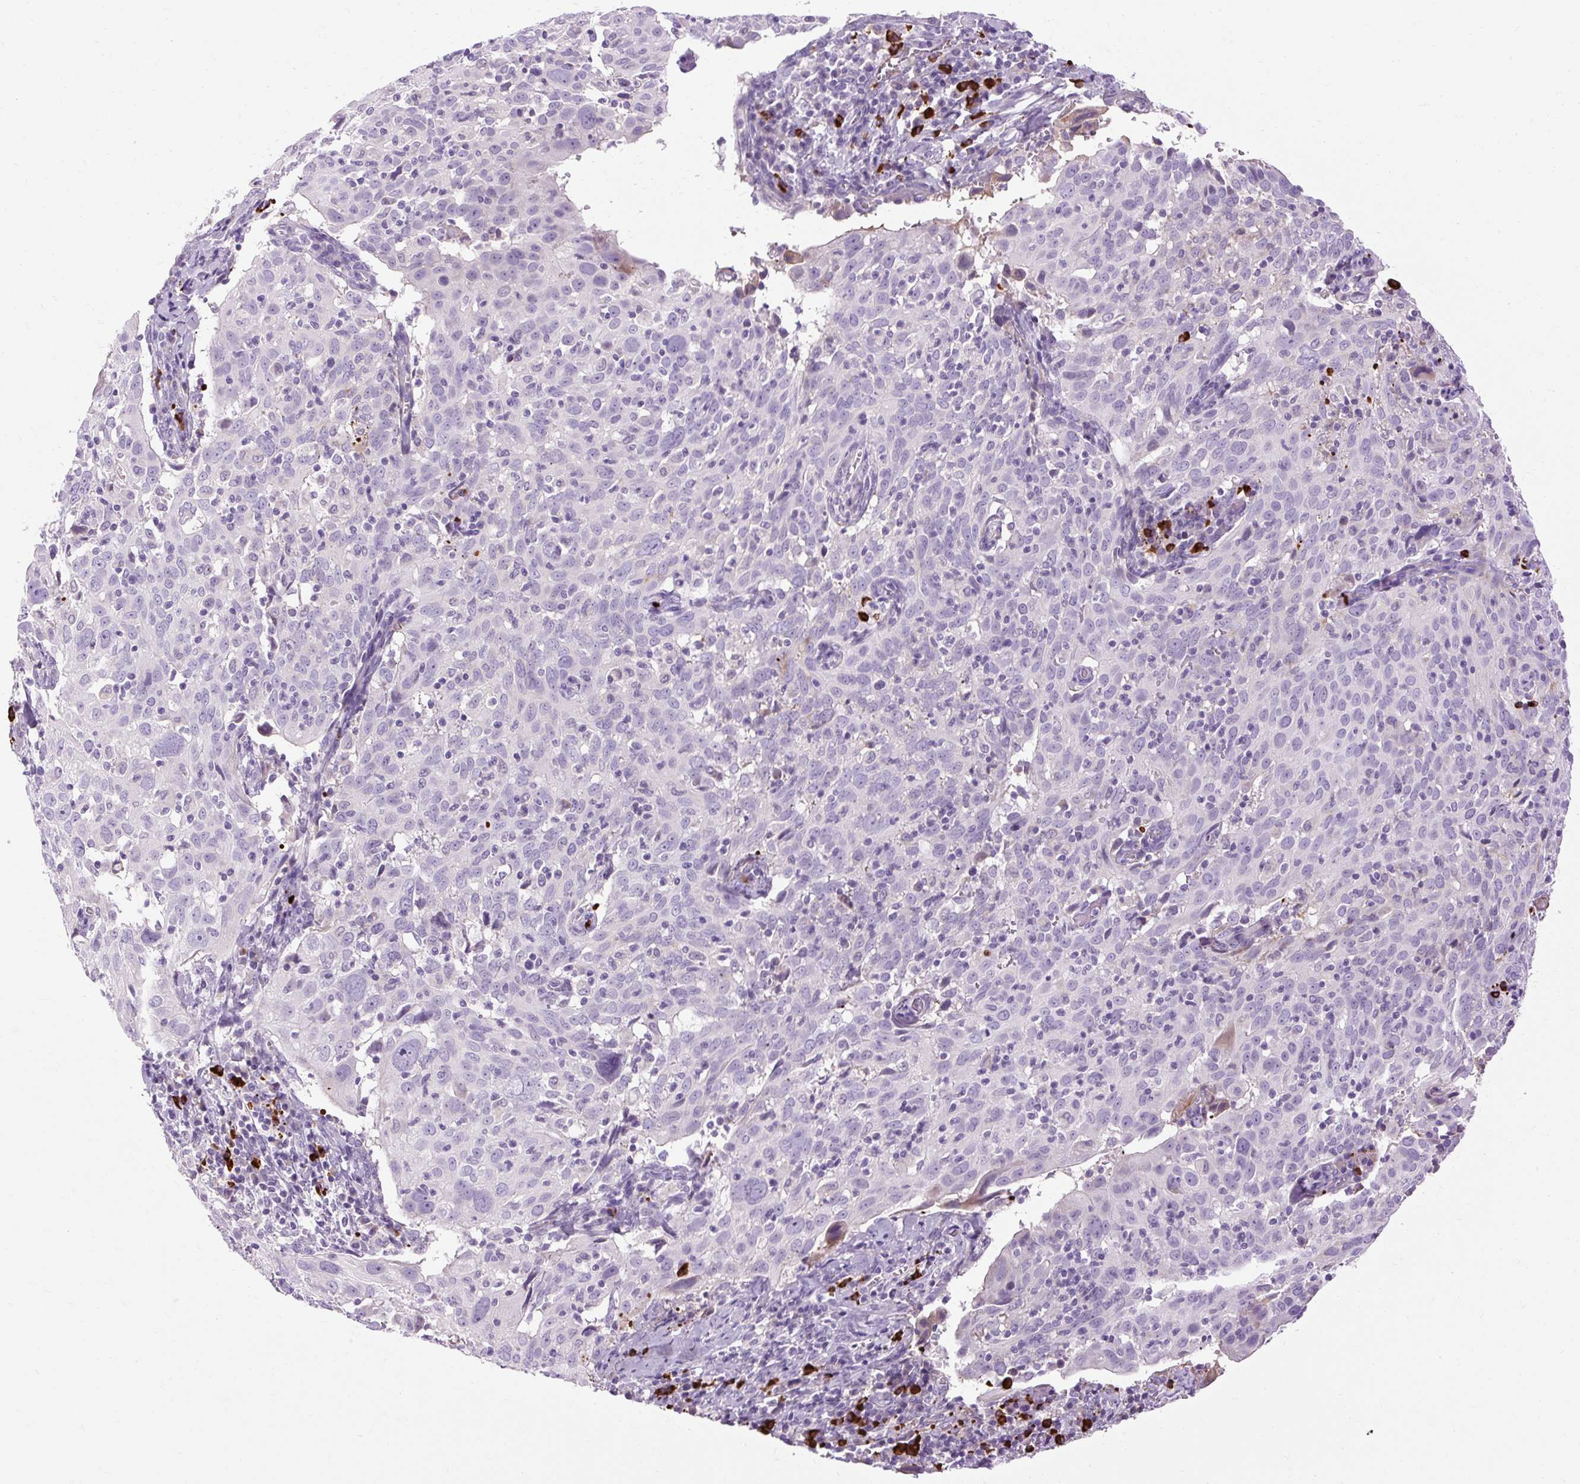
{"staining": {"intensity": "negative", "quantity": "none", "location": "none"}, "tissue": "cervical cancer", "cell_type": "Tumor cells", "image_type": "cancer", "snomed": [{"axis": "morphology", "description": "Squamous cell carcinoma, NOS"}, {"axis": "topography", "description": "Cervix"}], "caption": "An image of cervical cancer (squamous cell carcinoma) stained for a protein exhibits no brown staining in tumor cells.", "gene": "ARRDC2", "patient": {"sex": "female", "age": 31}}